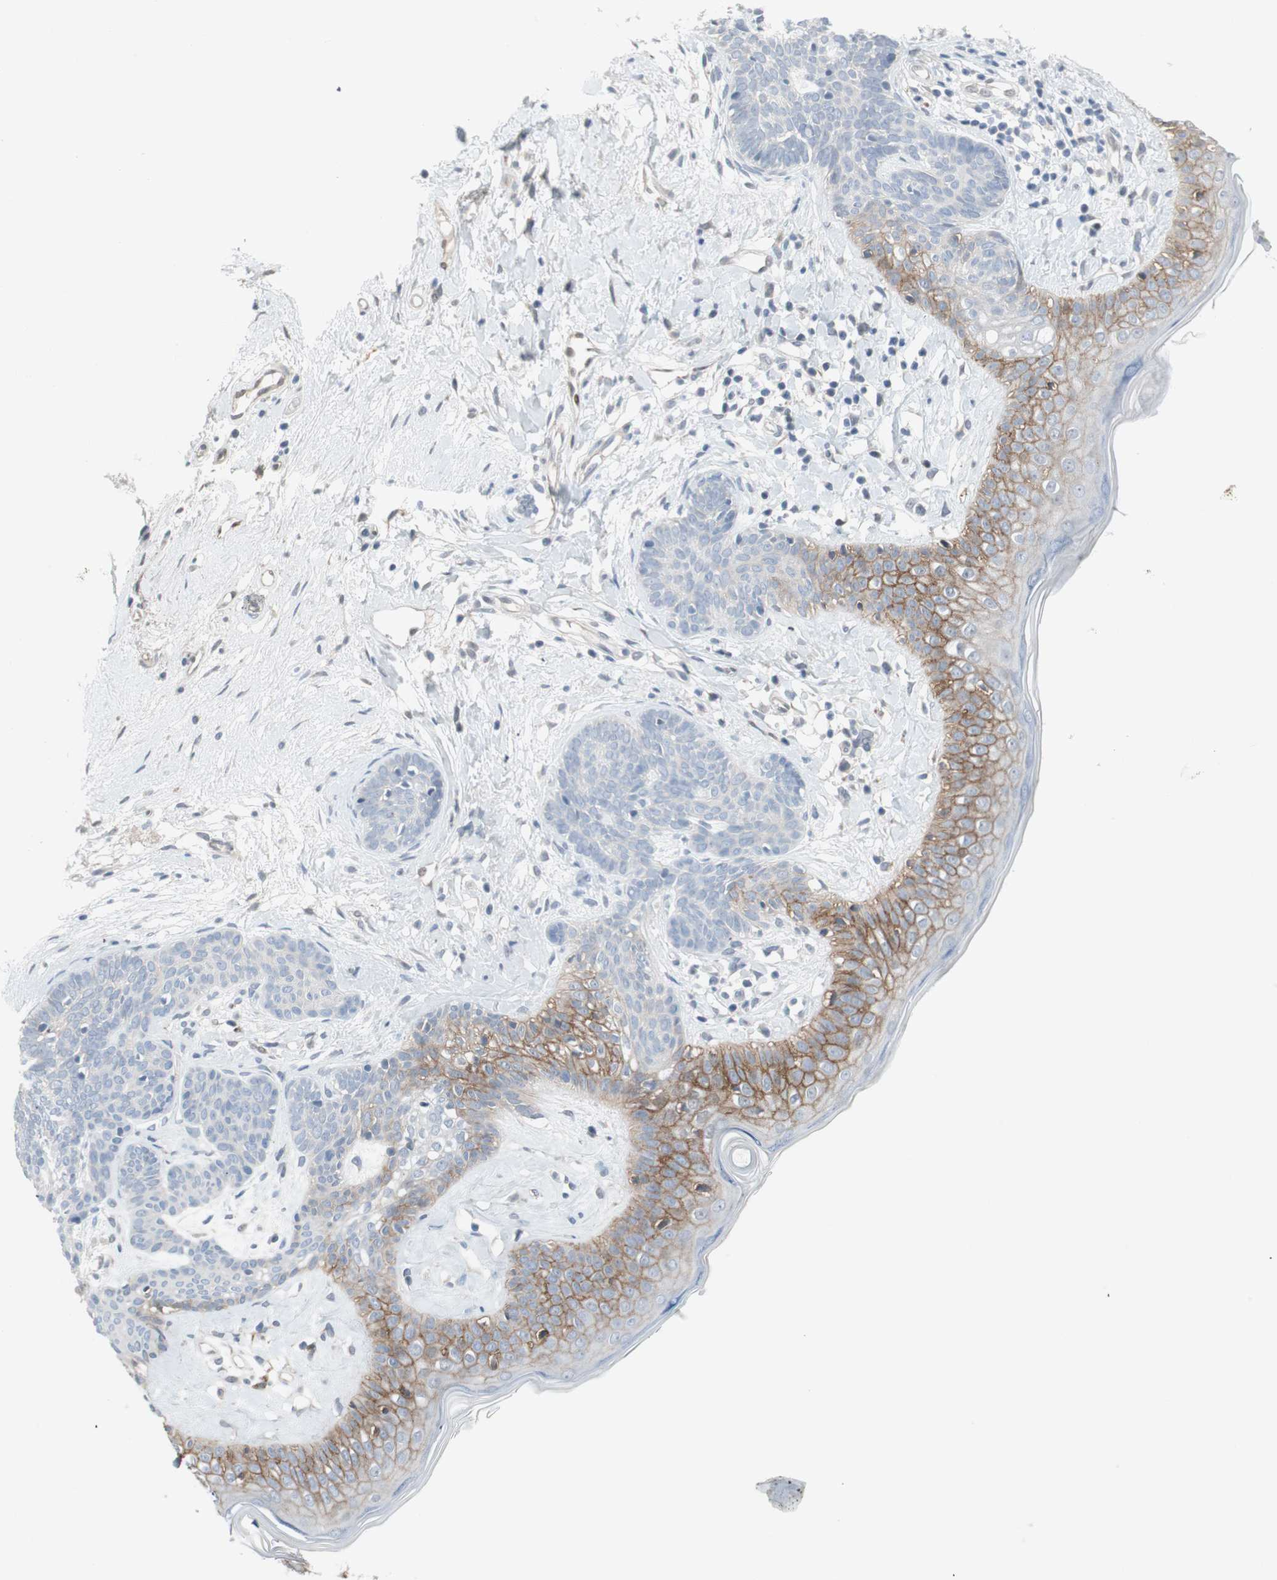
{"staining": {"intensity": "moderate", "quantity": "<25%", "location": "cytoplasmic/membranous"}, "tissue": "skin cancer", "cell_type": "Tumor cells", "image_type": "cancer", "snomed": [{"axis": "morphology", "description": "Developmental malformation"}, {"axis": "morphology", "description": "Basal cell carcinoma"}, {"axis": "topography", "description": "Skin"}], "caption": "A low amount of moderate cytoplasmic/membranous positivity is appreciated in approximately <25% of tumor cells in skin cancer (basal cell carcinoma) tissue.", "gene": "CAND2", "patient": {"sex": "female", "age": 62}}